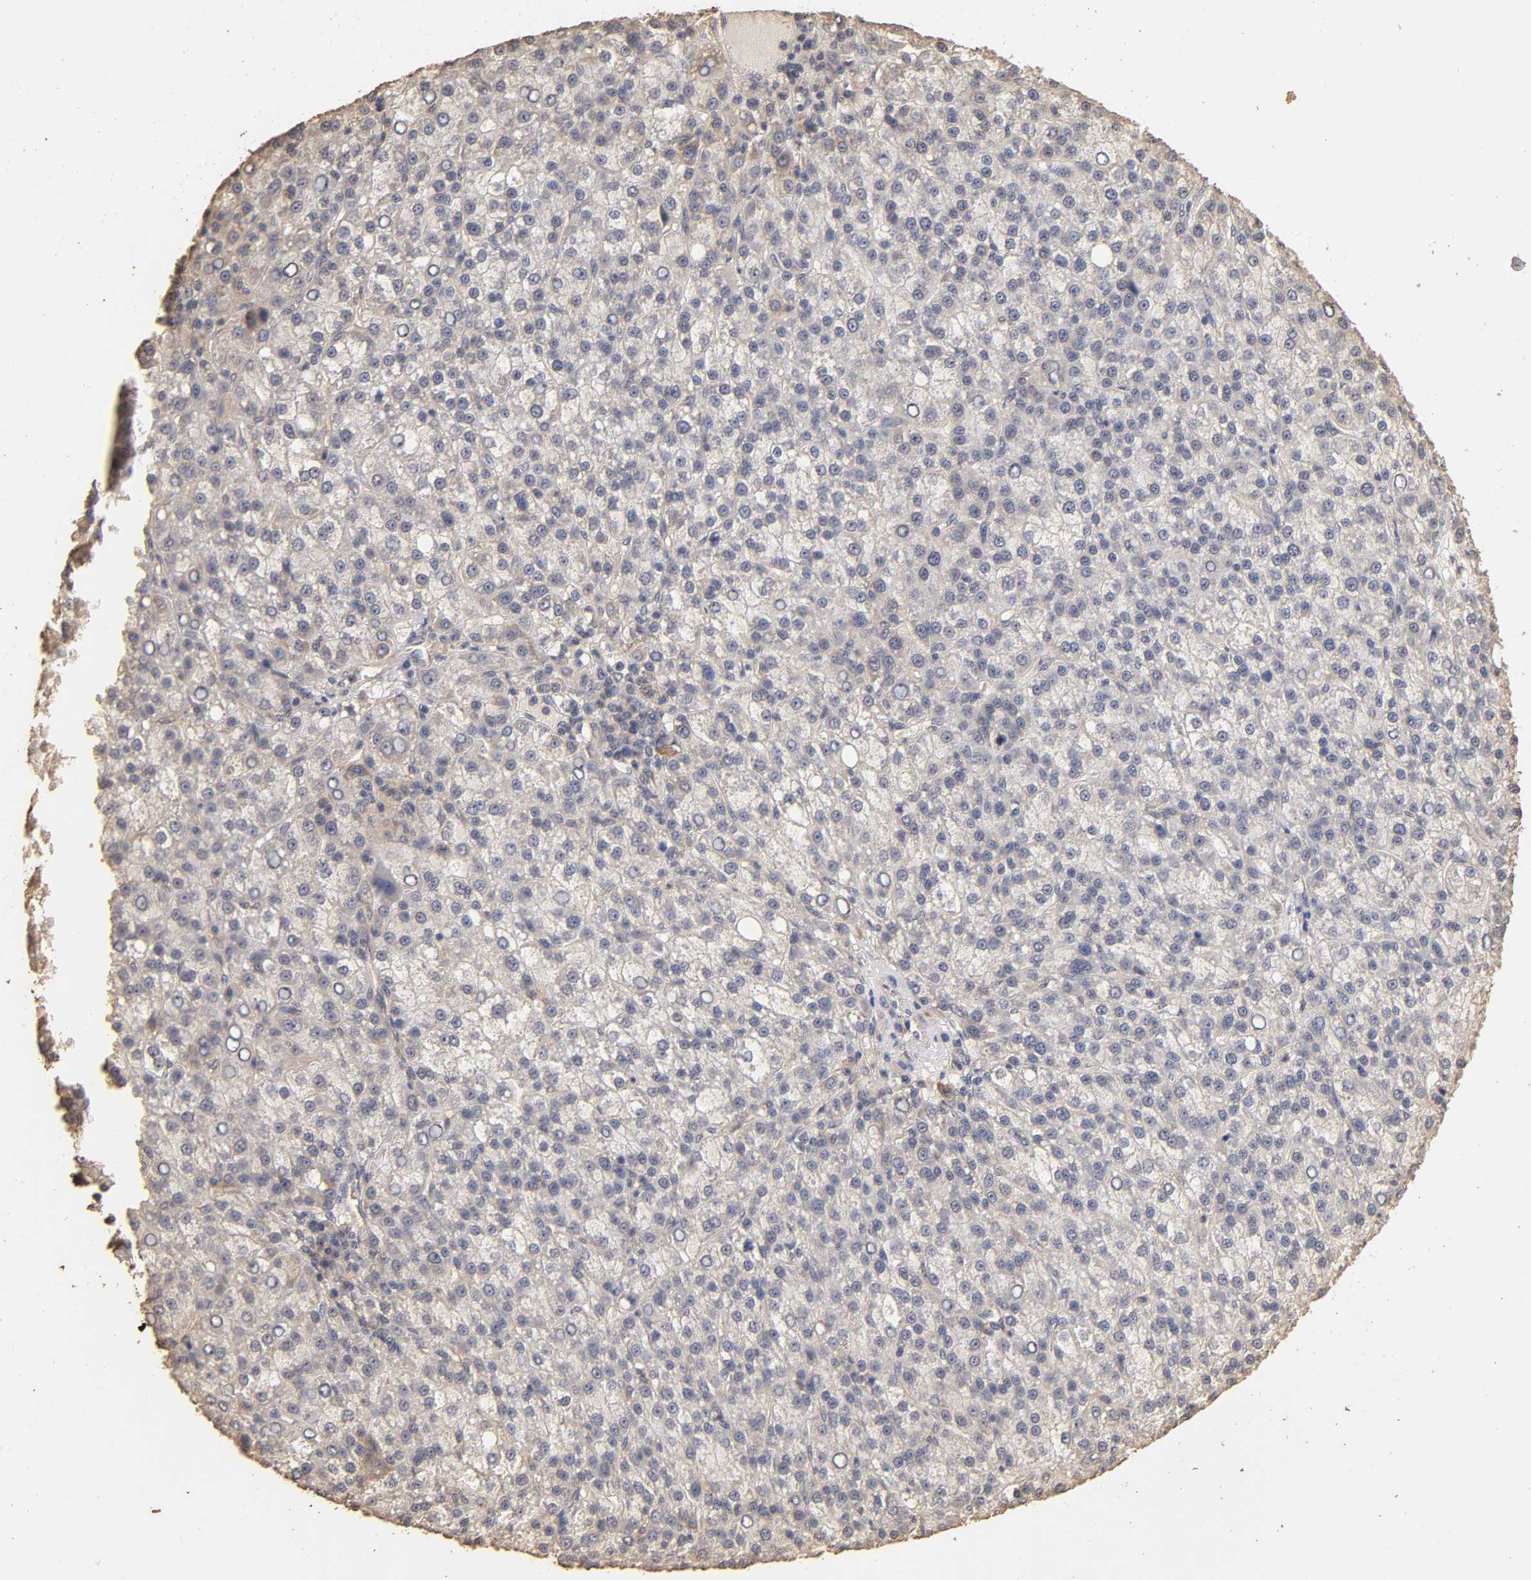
{"staining": {"intensity": "negative", "quantity": "none", "location": "none"}, "tissue": "liver cancer", "cell_type": "Tumor cells", "image_type": "cancer", "snomed": [{"axis": "morphology", "description": "Carcinoma, Hepatocellular, NOS"}, {"axis": "topography", "description": "Liver"}], "caption": "Tumor cells show no significant protein positivity in liver cancer. (DAB (3,3'-diaminobenzidine) immunohistochemistry (IHC) visualized using brightfield microscopy, high magnification).", "gene": "VSIG4", "patient": {"sex": "female", "age": 58}}